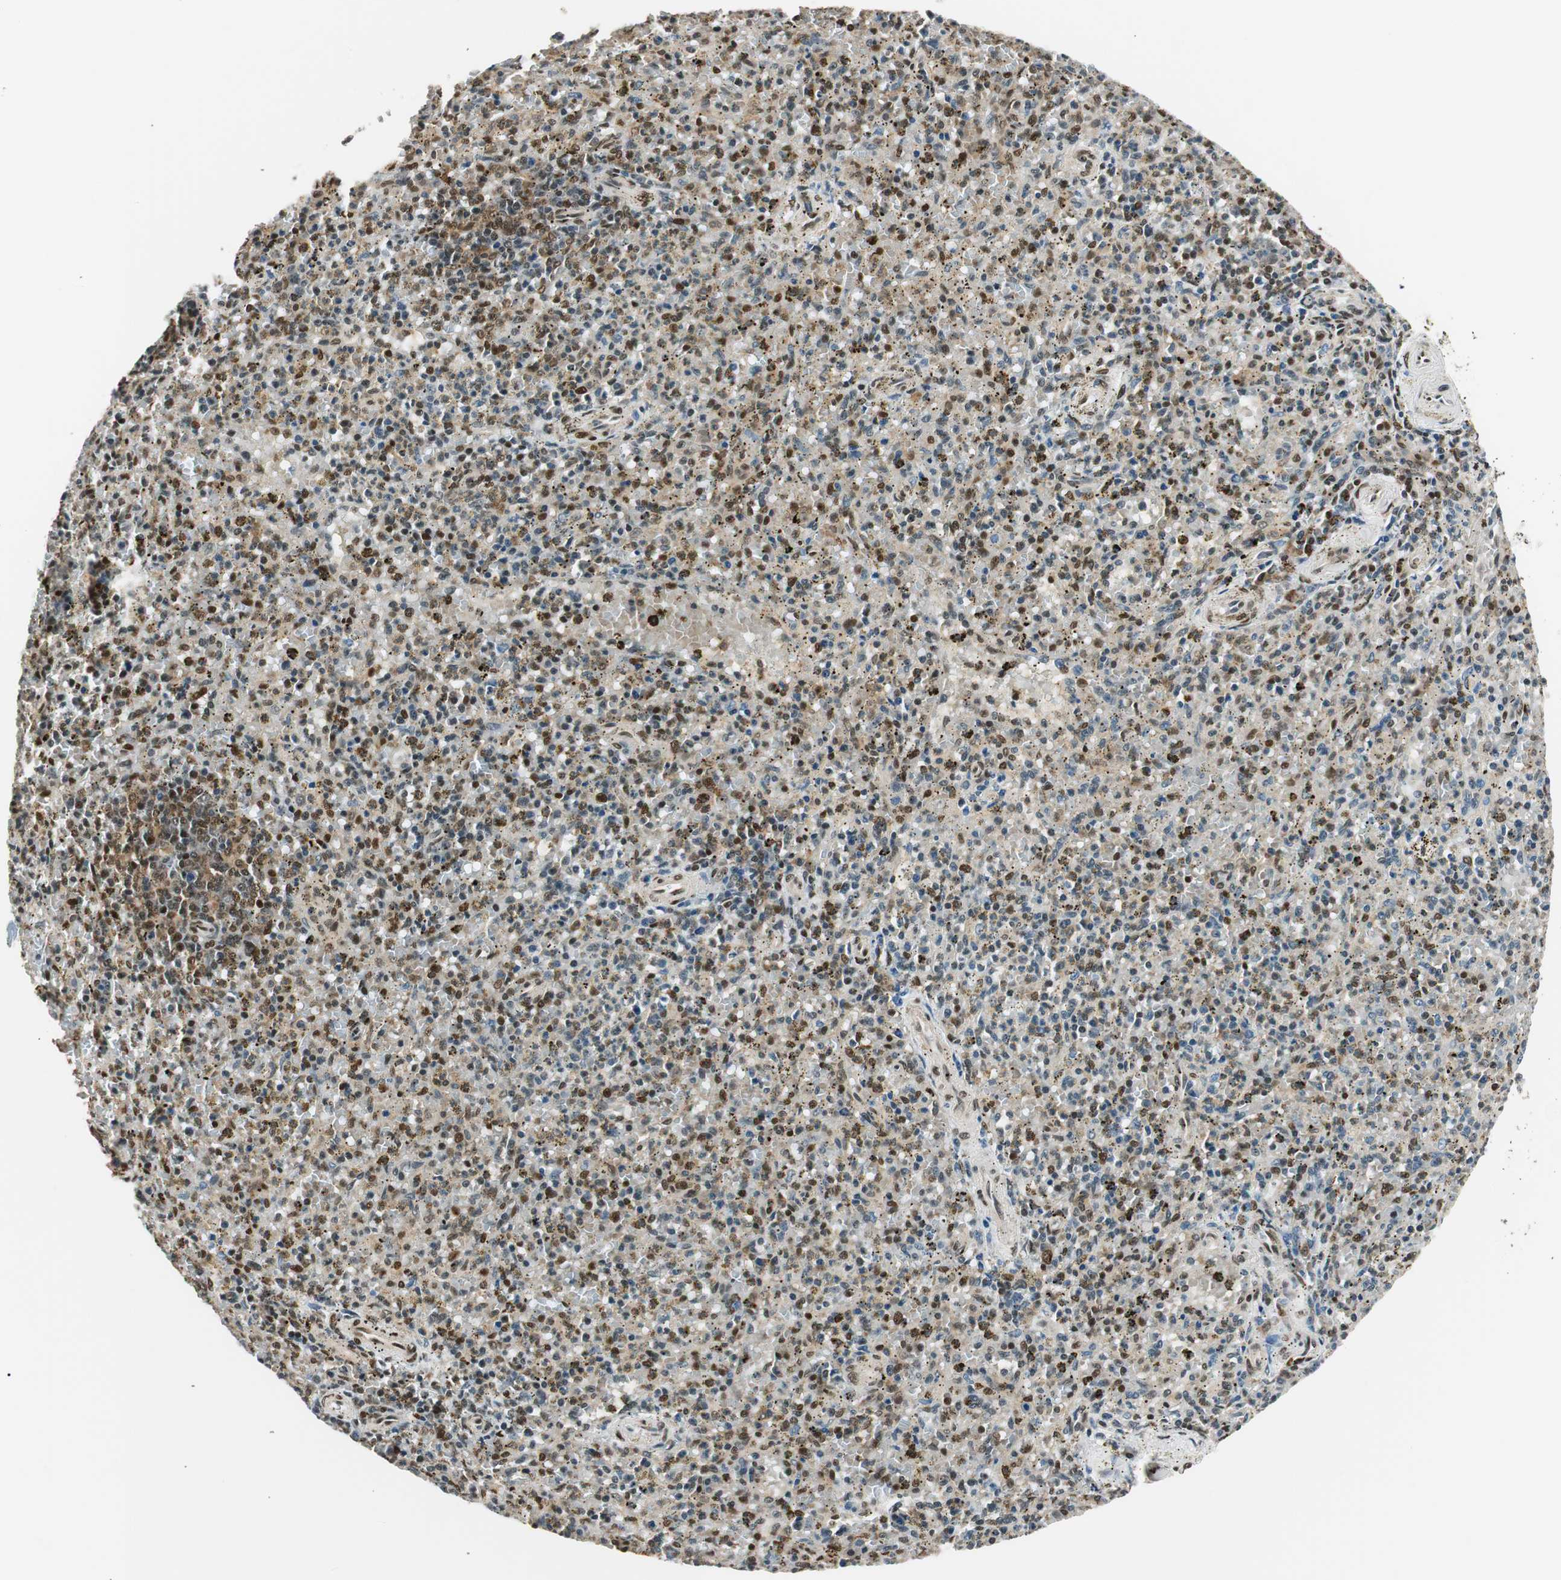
{"staining": {"intensity": "moderate", "quantity": "25%-75%", "location": "nuclear"}, "tissue": "spleen", "cell_type": "Cells in red pulp", "image_type": "normal", "snomed": [{"axis": "morphology", "description": "Normal tissue, NOS"}, {"axis": "topography", "description": "Spleen"}], "caption": "Moderate nuclear expression is present in approximately 25%-75% of cells in red pulp in normal spleen.", "gene": "RING1", "patient": {"sex": "male", "age": 72}}